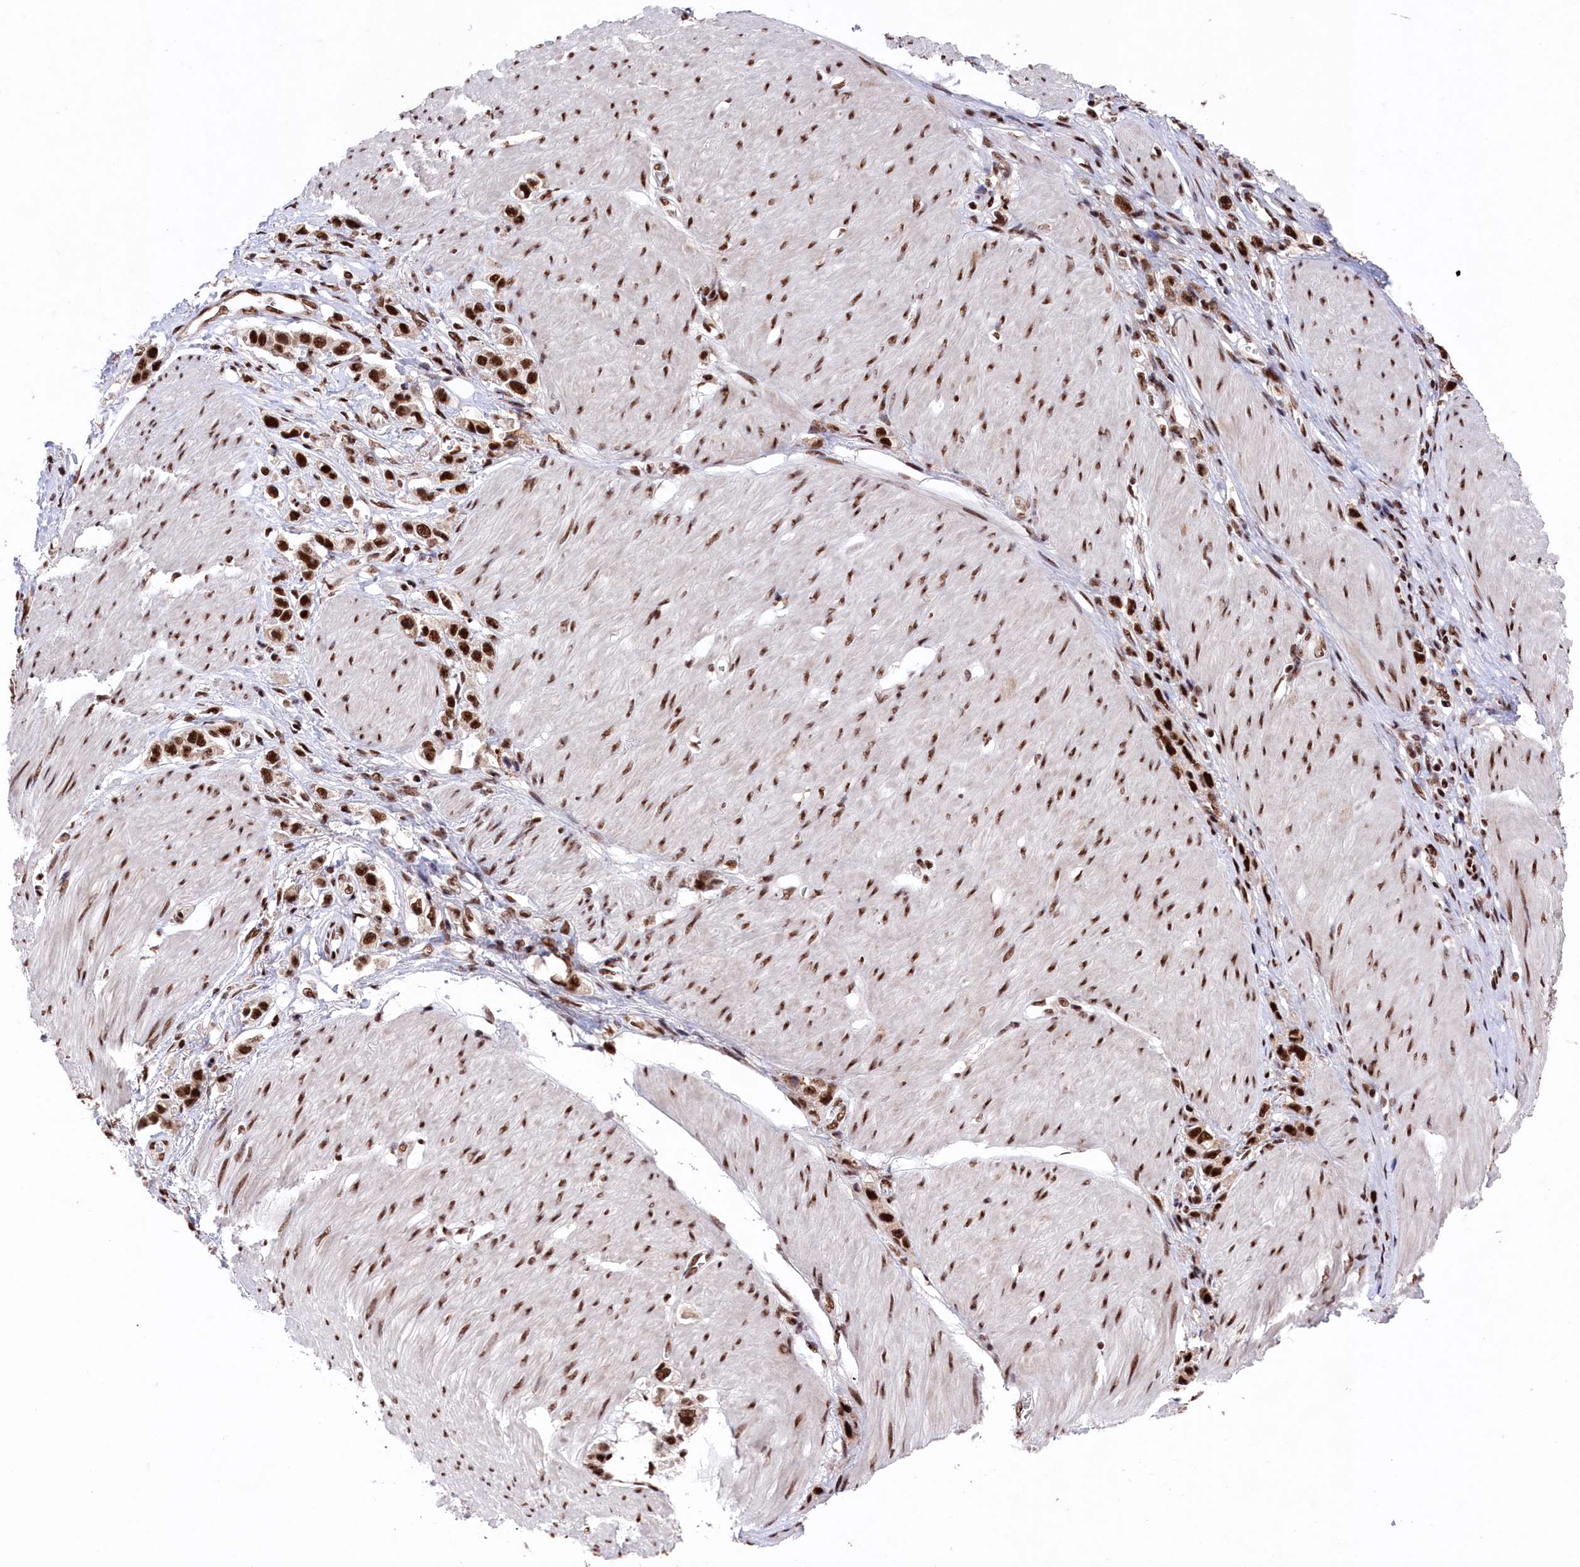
{"staining": {"intensity": "strong", "quantity": ">75%", "location": "nuclear"}, "tissue": "stomach cancer", "cell_type": "Tumor cells", "image_type": "cancer", "snomed": [{"axis": "morphology", "description": "Normal tissue, NOS"}, {"axis": "morphology", "description": "Adenocarcinoma, NOS"}, {"axis": "topography", "description": "Stomach, upper"}, {"axis": "topography", "description": "Stomach"}], "caption": "This is a micrograph of immunohistochemistry staining of stomach adenocarcinoma, which shows strong positivity in the nuclear of tumor cells.", "gene": "PRPF31", "patient": {"sex": "female", "age": 65}}